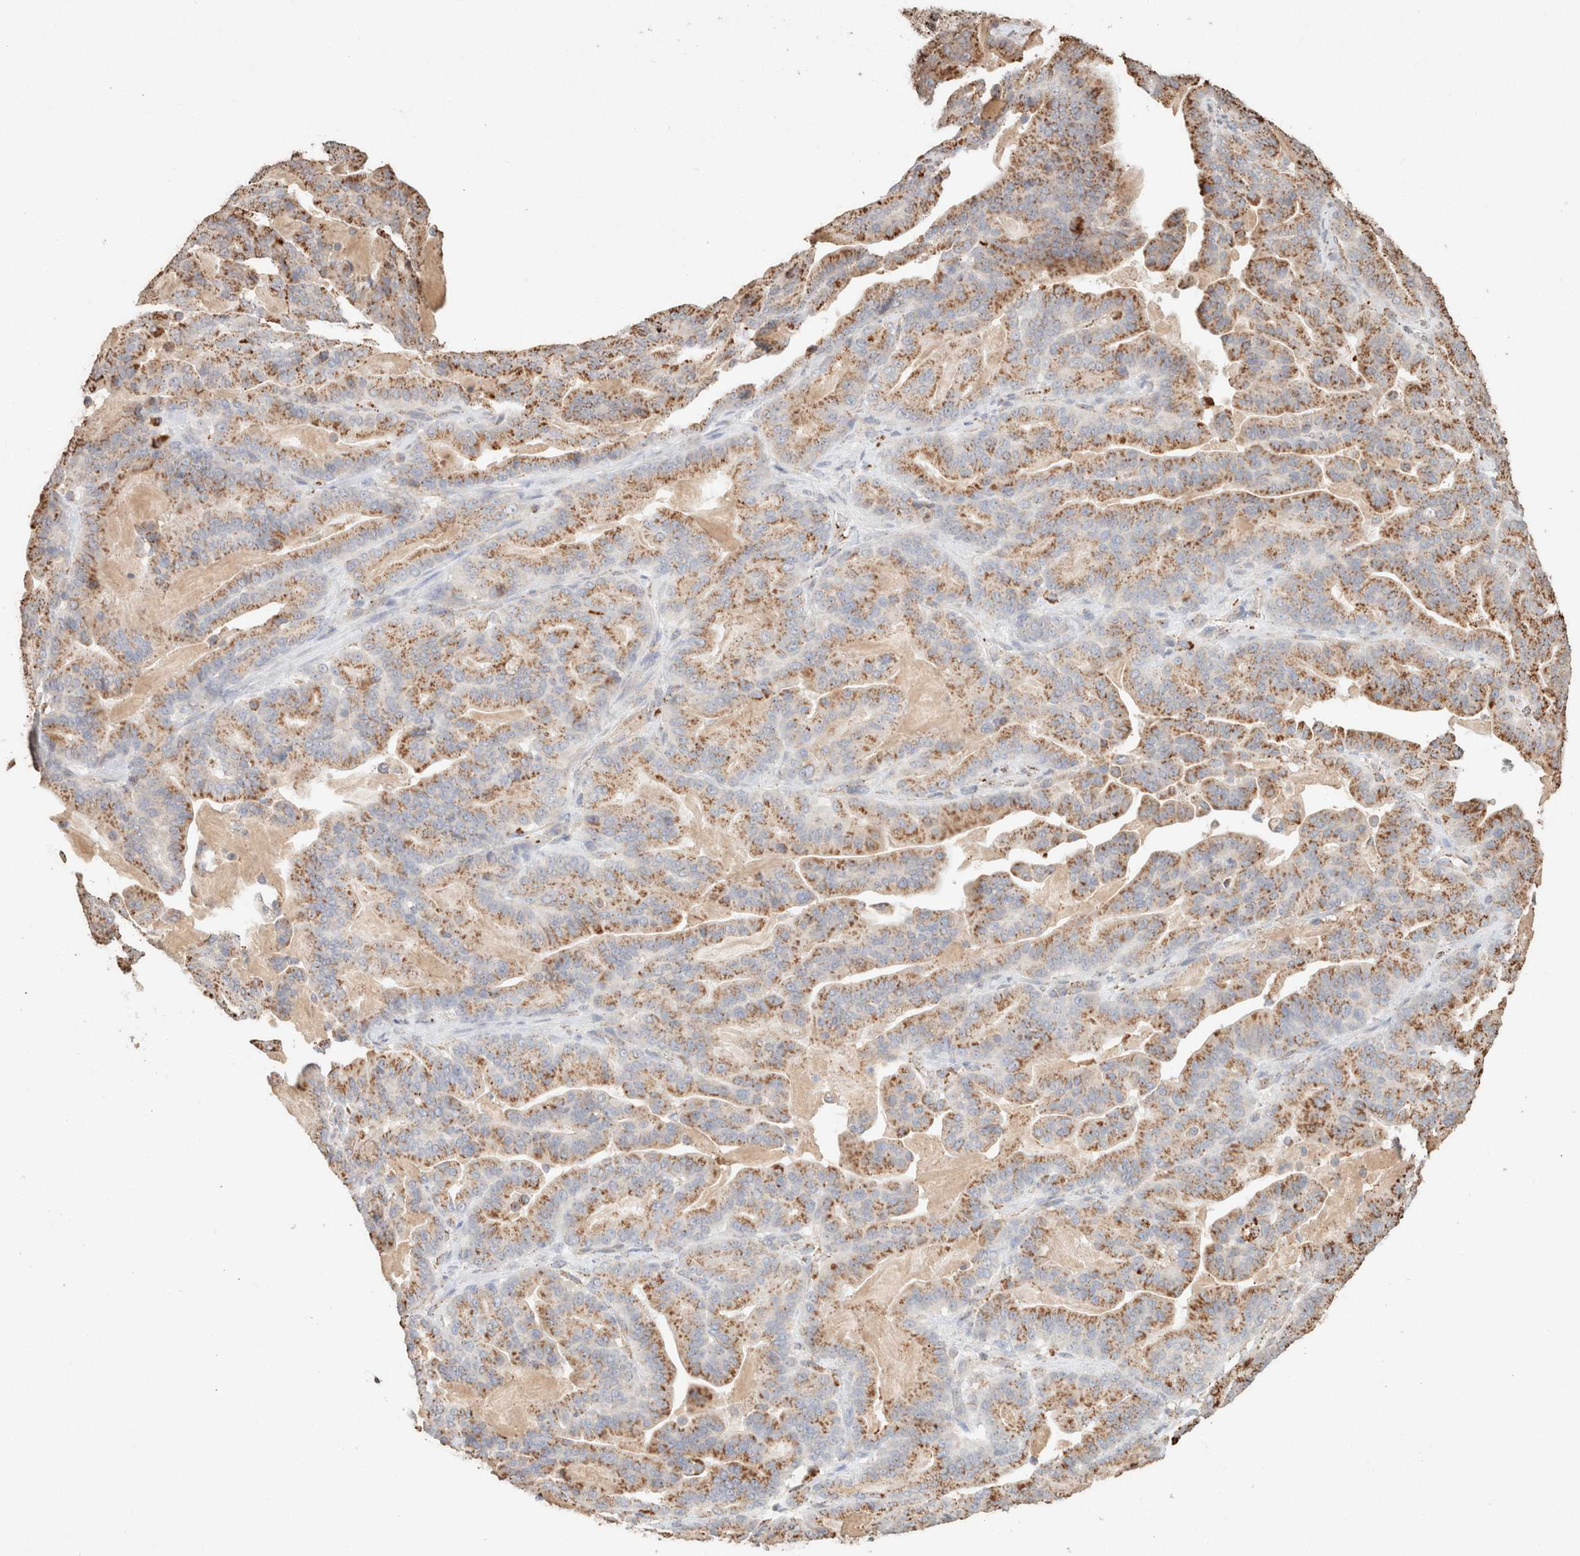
{"staining": {"intensity": "moderate", "quantity": ">75%", "location": "cytoplasmic/membranous"}, "tissue": "pancreatic cancer", "cell_type": "Tumor cells", "image_type": "cancer", "snomed": [{"axis": "morphology", "description": "Adenocarcinoma, NOS"}, {"axis": "topography", "description": "Pancreas"}], "caption": "Pancreatic cancer (adenocarcinoma) tissue exhibits moderate cytoplasmic/membranous positivity in approximately >75% of tumor cells, visualized by immunohistochemistry. (DAB (3,3'-diaminobenzidine) IHC, brown staining for protein, blue staining for nuclei).", "gene": "CTSC", "patient": {"sex": "male", "age": 63}}